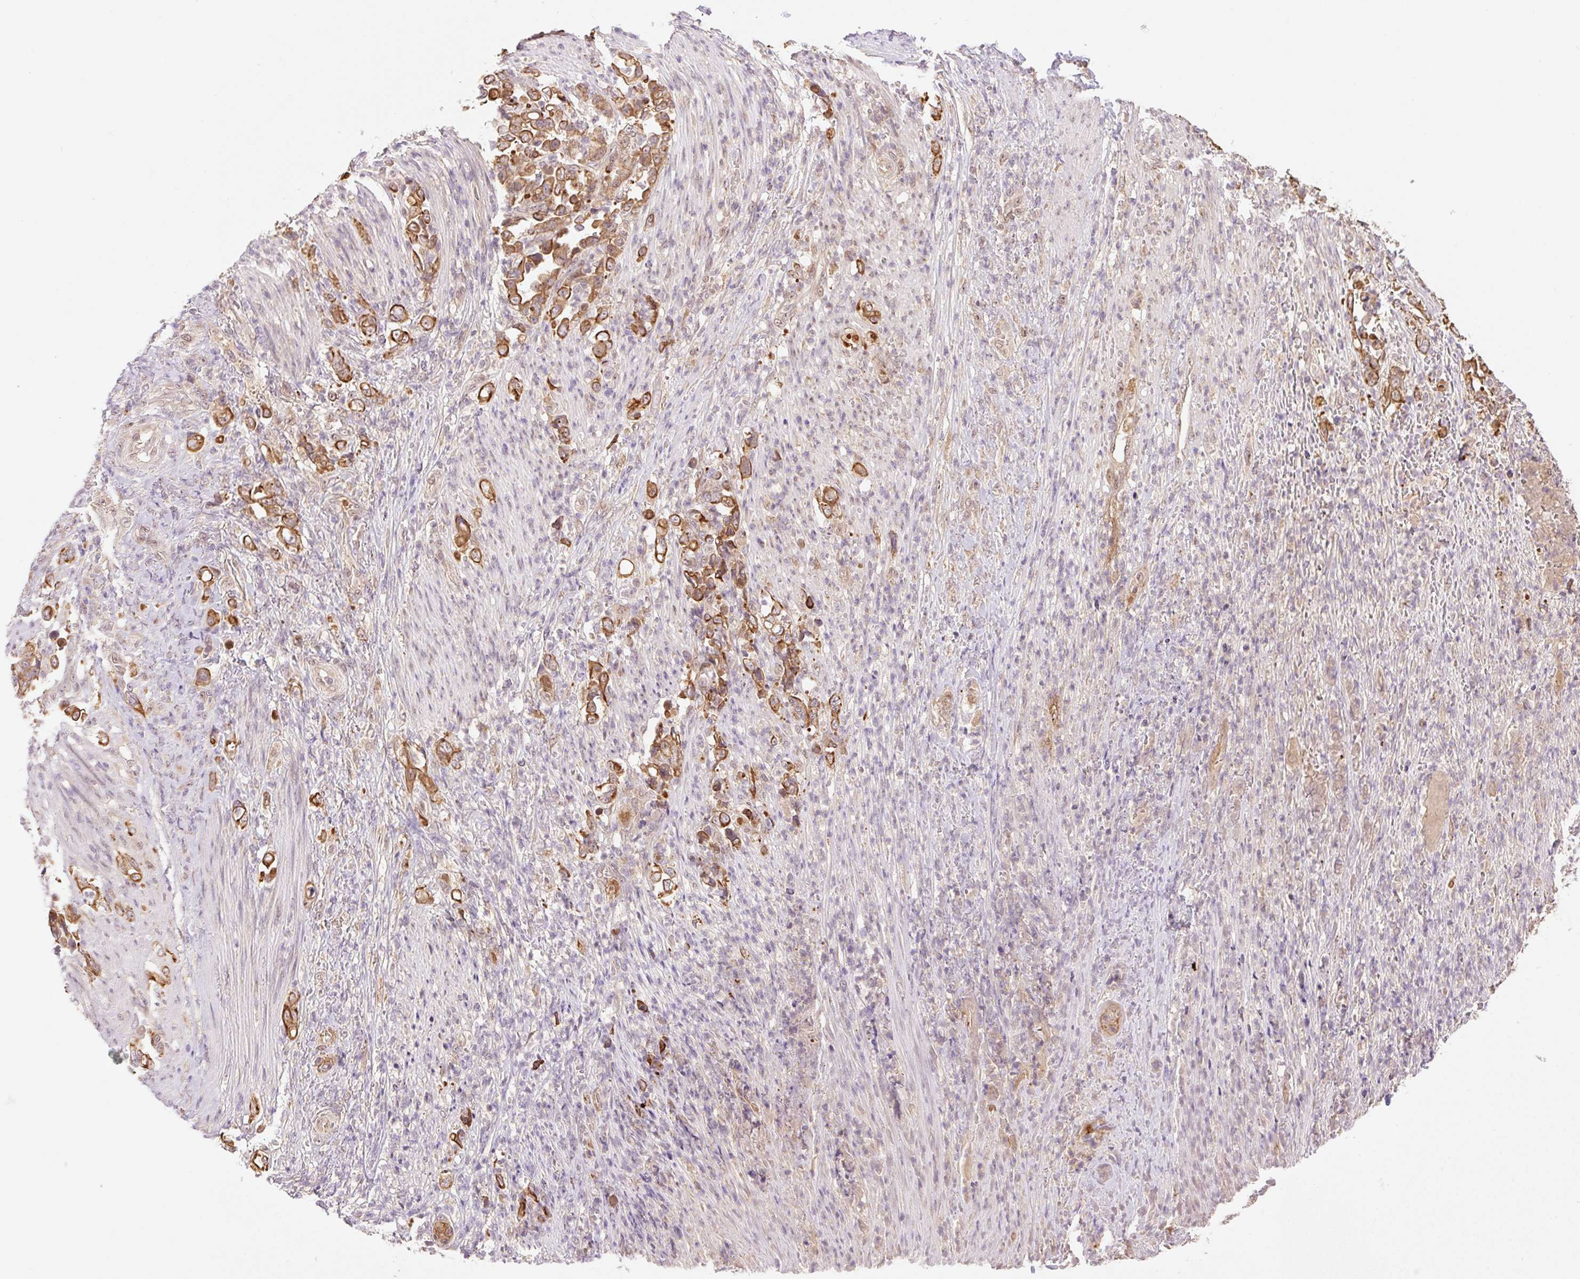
{"staining": {"intensity": "strong", "quantity": ">75%", "location": "cytoplasmic/membranous"}, "tissue": "stomach cancer", "cell_type": "Tumor cells", "image_type": "cancer", "snomed": [{"axis": "morphology", "description": "Normal tissue, NOS"}, {"axis": "morphology", "description": "Adenocarcinoma, NOS"}, {"axis": "topography", "description": "Stomach"}], "caption": "About >75% of tumor cells in human stomach cancer exhibit strong cytoplasmic/membranous protein expression as visualized by brown immunohistochemical staining.", "gene": "YJU2B", "patient": {"sex": "female", "age": 79}}